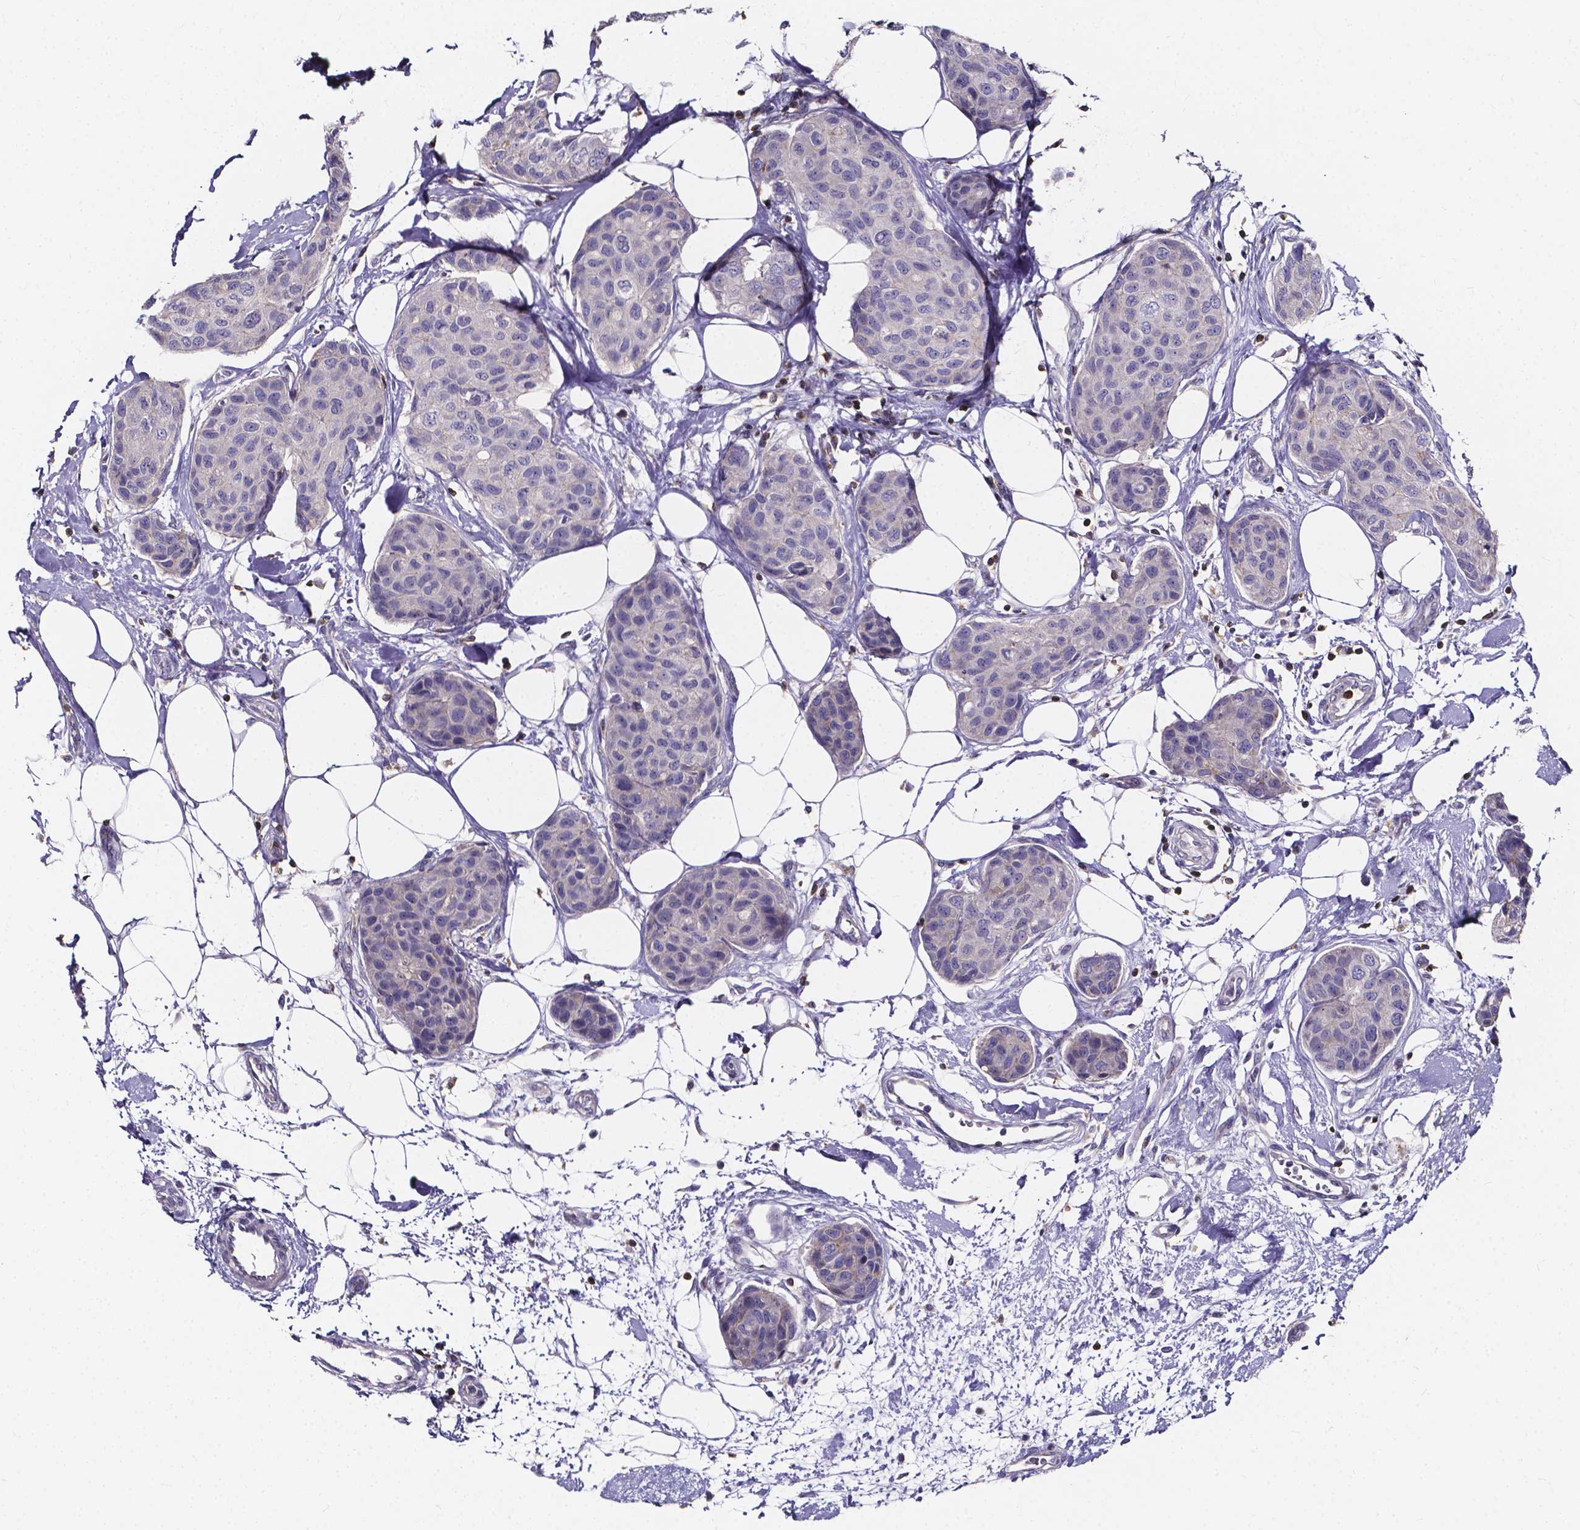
{"staining": {"intensity": "negative", "quantity": "none", "location": "none"}, "tissue": "breast cancer", "cell_type": "Tumor cells", "image_type": "cancer", "snomed": [{"axis": "morphology", "description": "Duct carcinoma"}, {"axis": "topography", "description": "Breast"}], "caption": "IHC of human breast intraductal carcinoma exhibits no expression in tumor cells.", "gene": "THEMIS", "patient": {"sex": "female", "age": 80}}